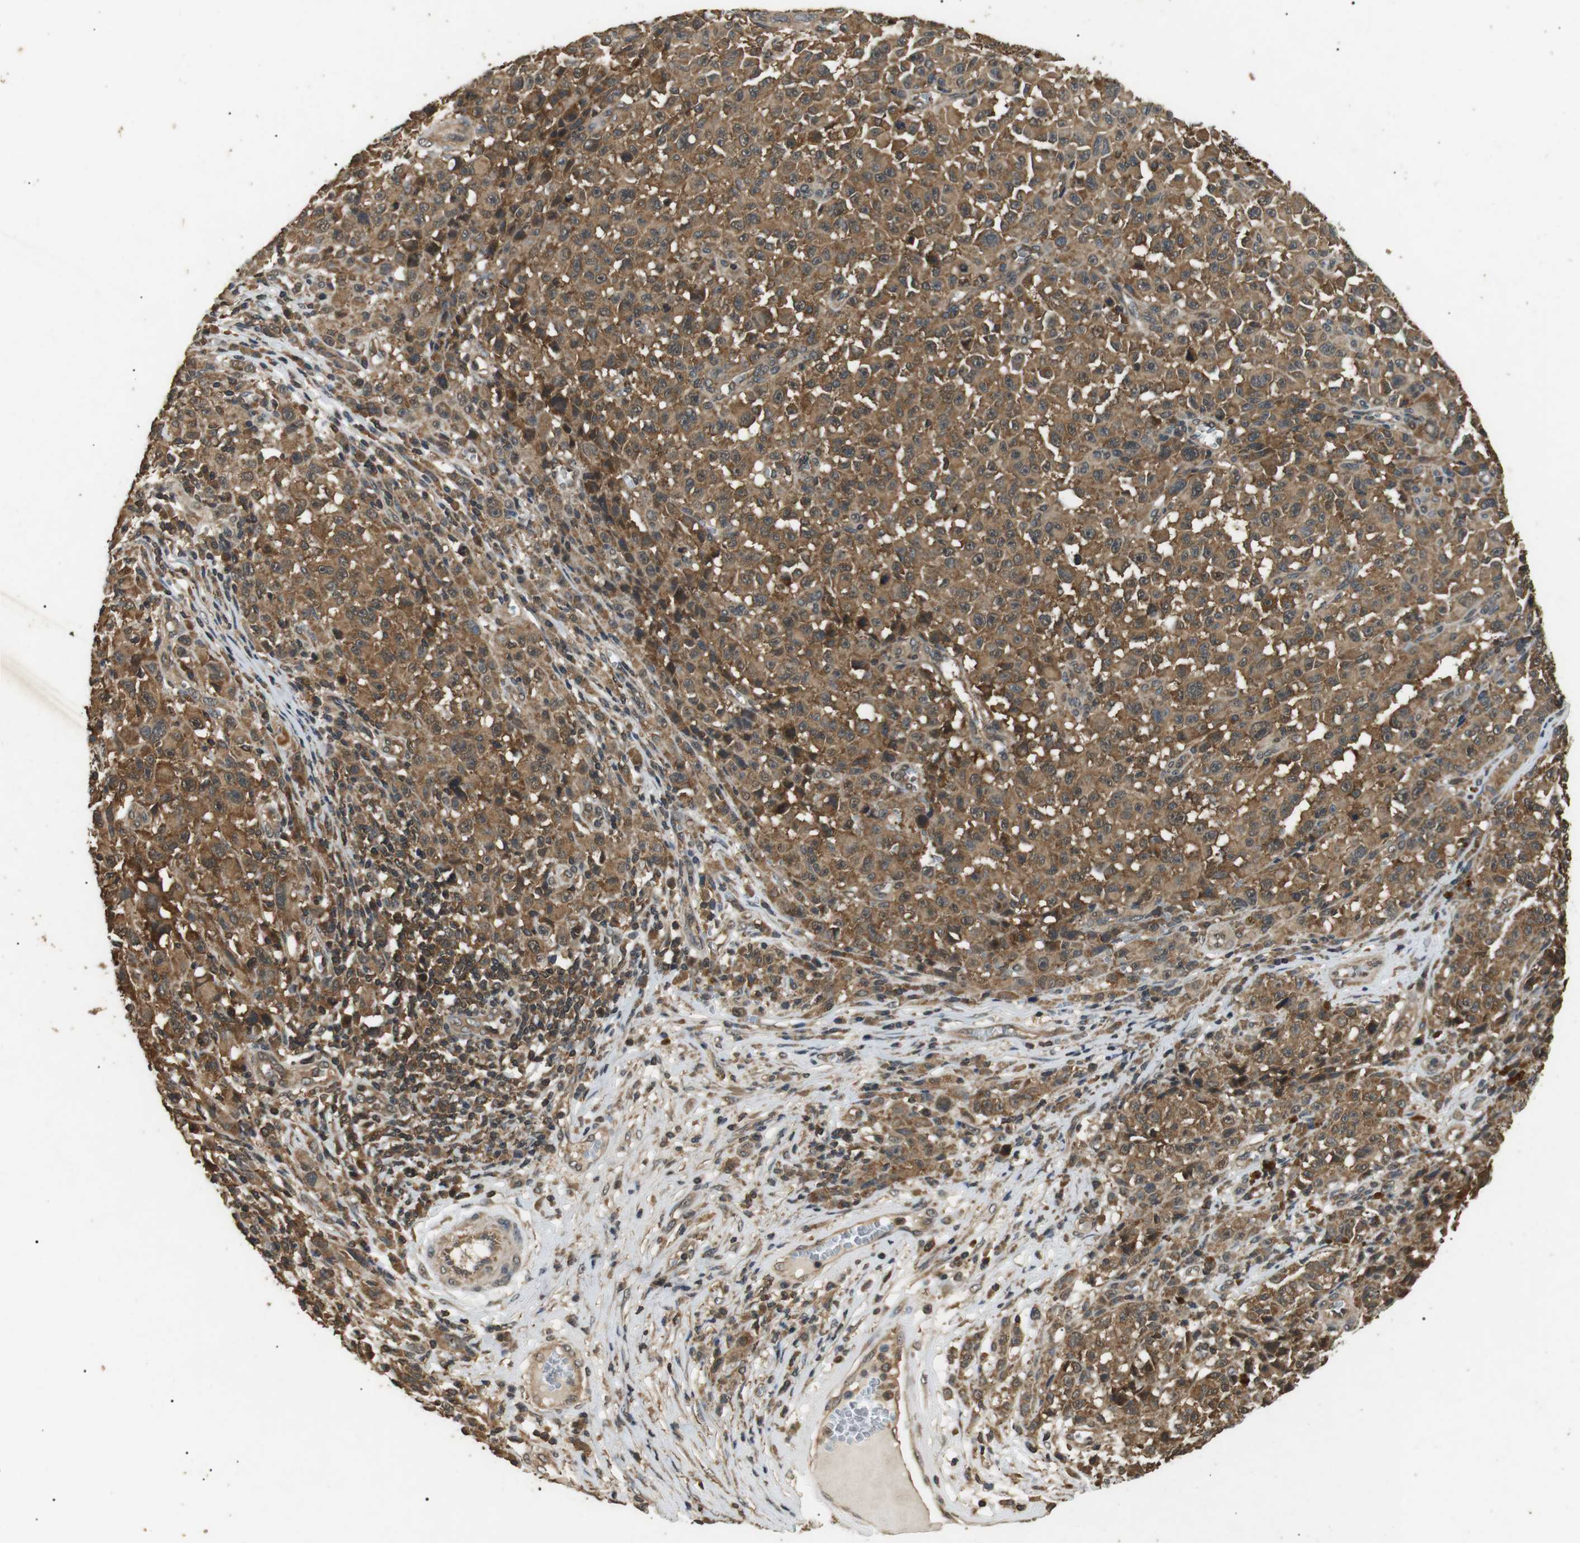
{"staining": {"intensity": "moderate", "quantity": ">75%", "location": "cytoplasmic/membranous"}, "tissue": "melanoma", "cell_type": "Tumor cells", "image_type": "cancer", "snomed": [{"axis": "morphology", "description": "Malignant melanoma, NOS"}, {"axis": "topography", "description": "Skin"}], "caption": "IHC micrograph of neoplastic tissue: melanoma stained using immunohistochemistry (IHC) demonstrates medium levels of moderate protein expression localized specifically in the cytoplasmic/membranous of tumor cells, appearing as a cytoplasmic/membranous brown color.", "gene": "TBC1D15", "patient": {"sex": "female", "age": 82}}